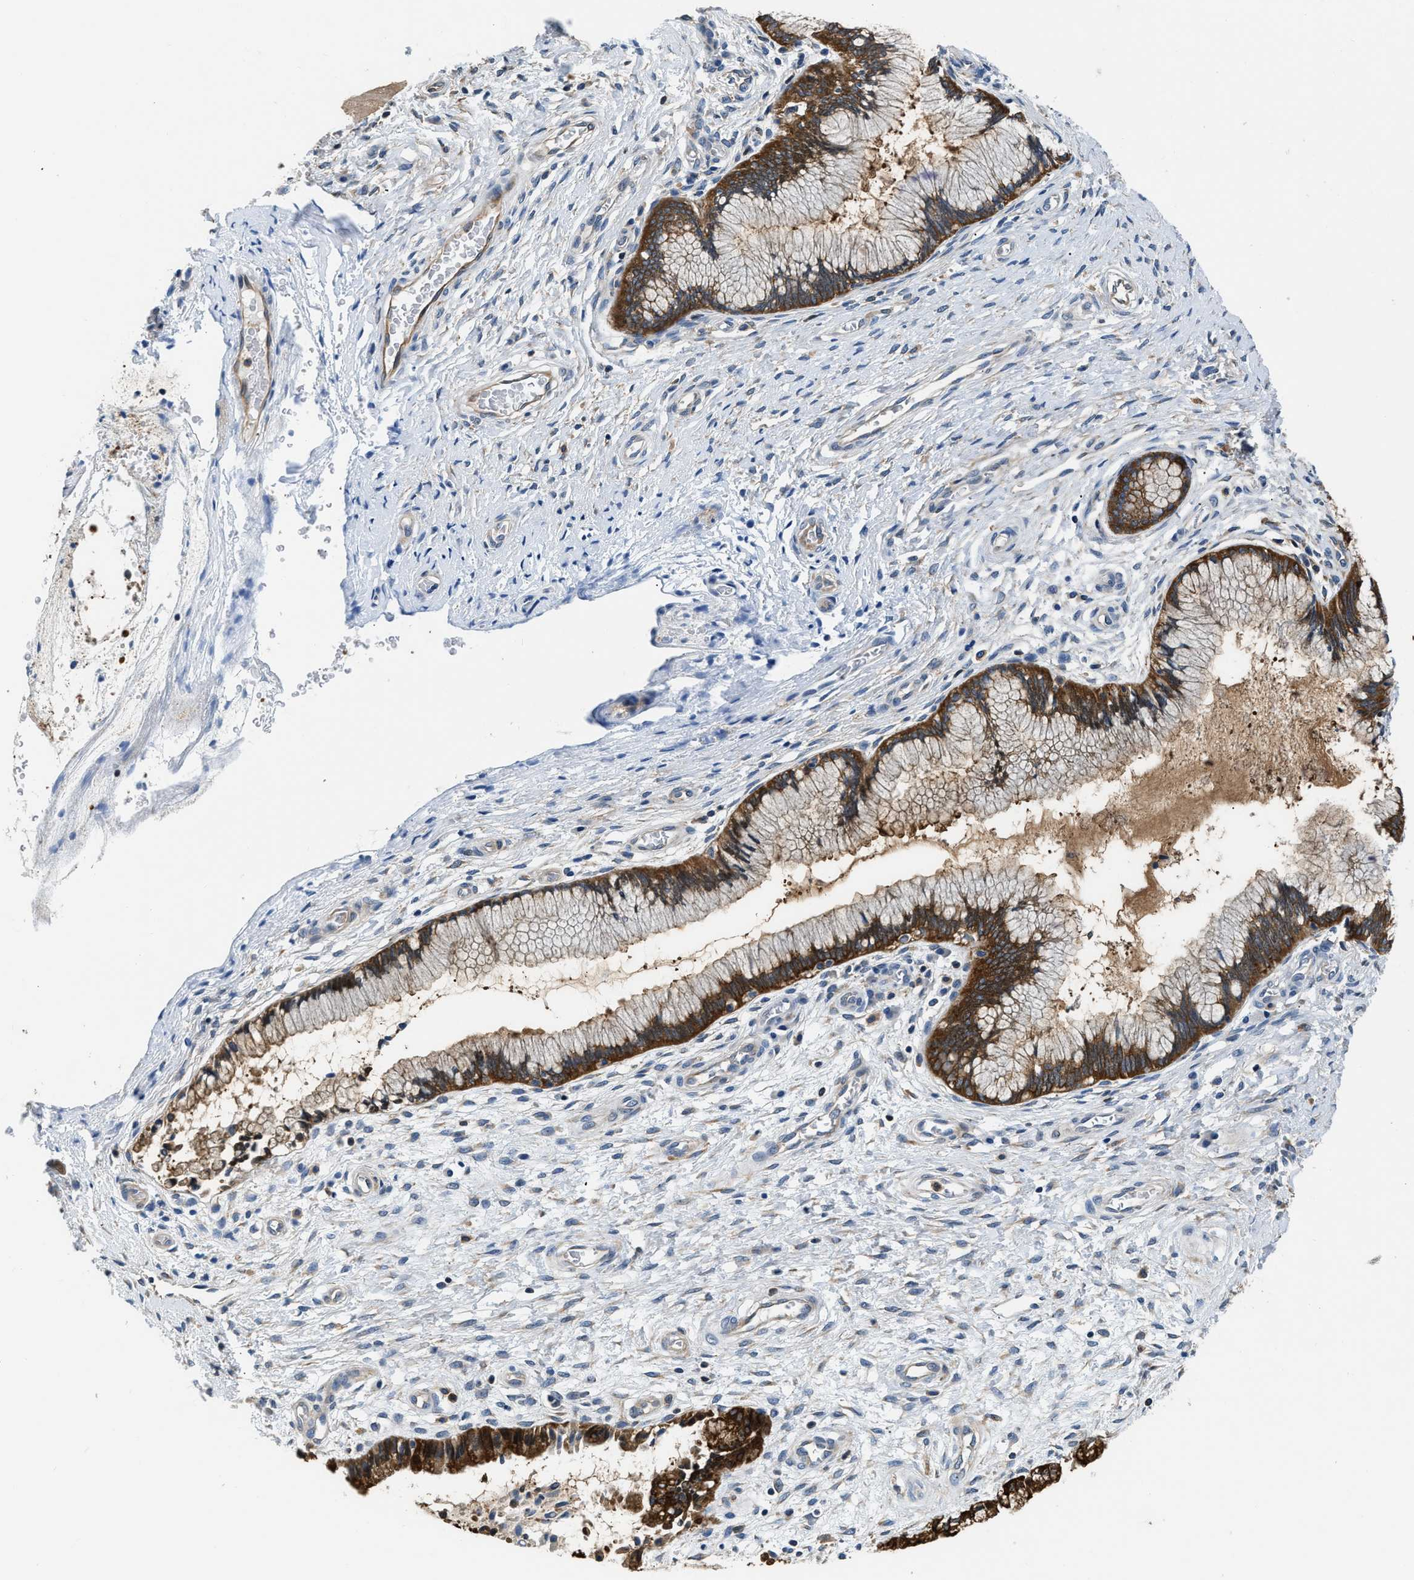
{"staining": {"intensity": "moderate", "quantity": ">75%", "location": "cytoplasmic/membranous"}, "tissue": "cervix", "cell_type": "Glandular cells", "image_type": "normal", "snomed": [{"axis": "morphology", "description": "Normal tissue, NOS"}, {"axis": "topography", "description": "Cervix"}], "caption": "There is medium levels of moderate cytoplasmic/membranous expression in glandular cells of normal cervix, as demonstrated by immunohistochemical staining (brown color).", "gene": "PKM", "patient": {"sex": "female", "age": 55}}